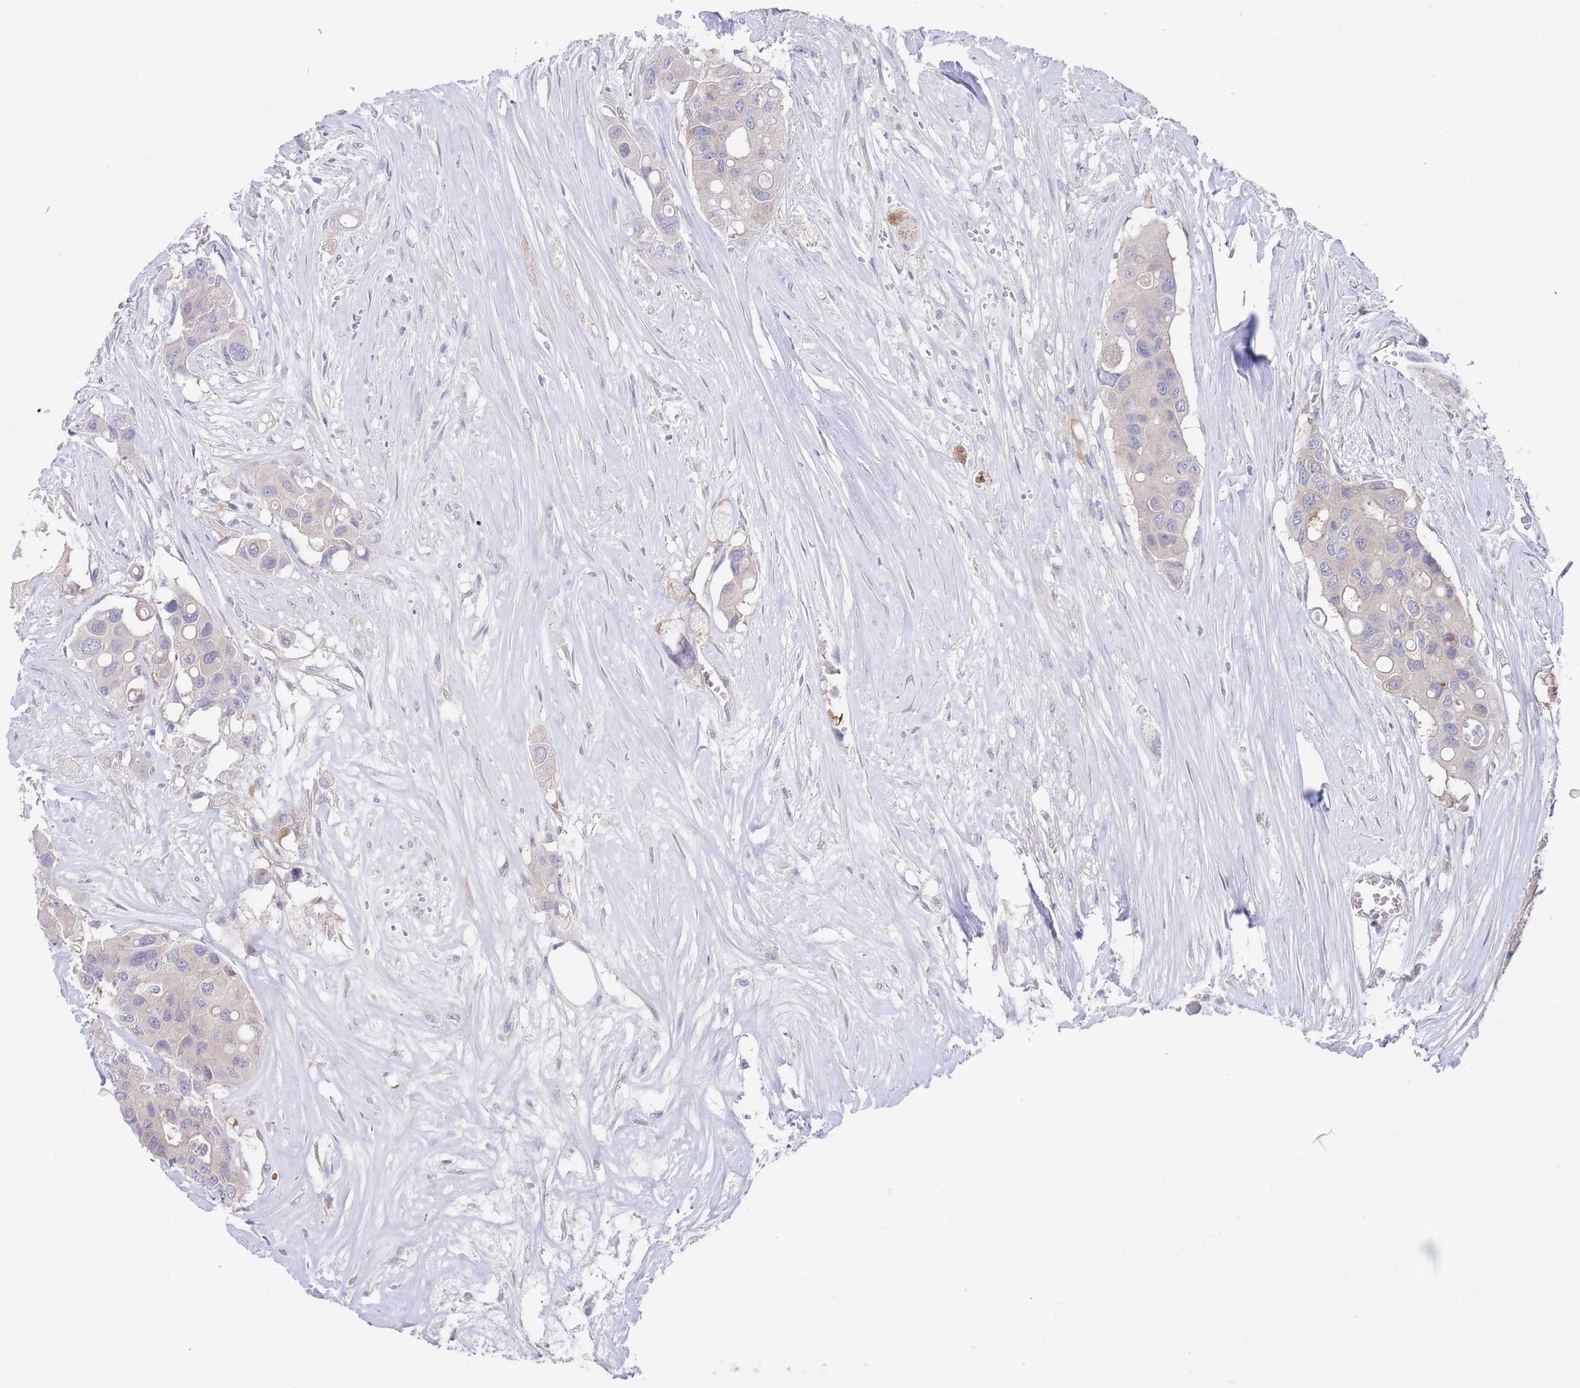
{"staining": {"intensity": "negative", "quantity": "none", "location": "none"}, "tissue": "colorectal cancer", "cell_type": "Tumor cells", "image_type": "cancer", "snomed": [{"axis": "morphology", "description": "Adenocarcinoma, NOS"}, {"axis": "topography", "description": "Colon"}], "caption": "This is an immunohistochemistry (IHC) micrograph of human colorectal cancer (adenocarcinoma). There is no expression in tumor cells.", "gene": "ZNF281", "patient": {"sex": "male", "age": 77}}